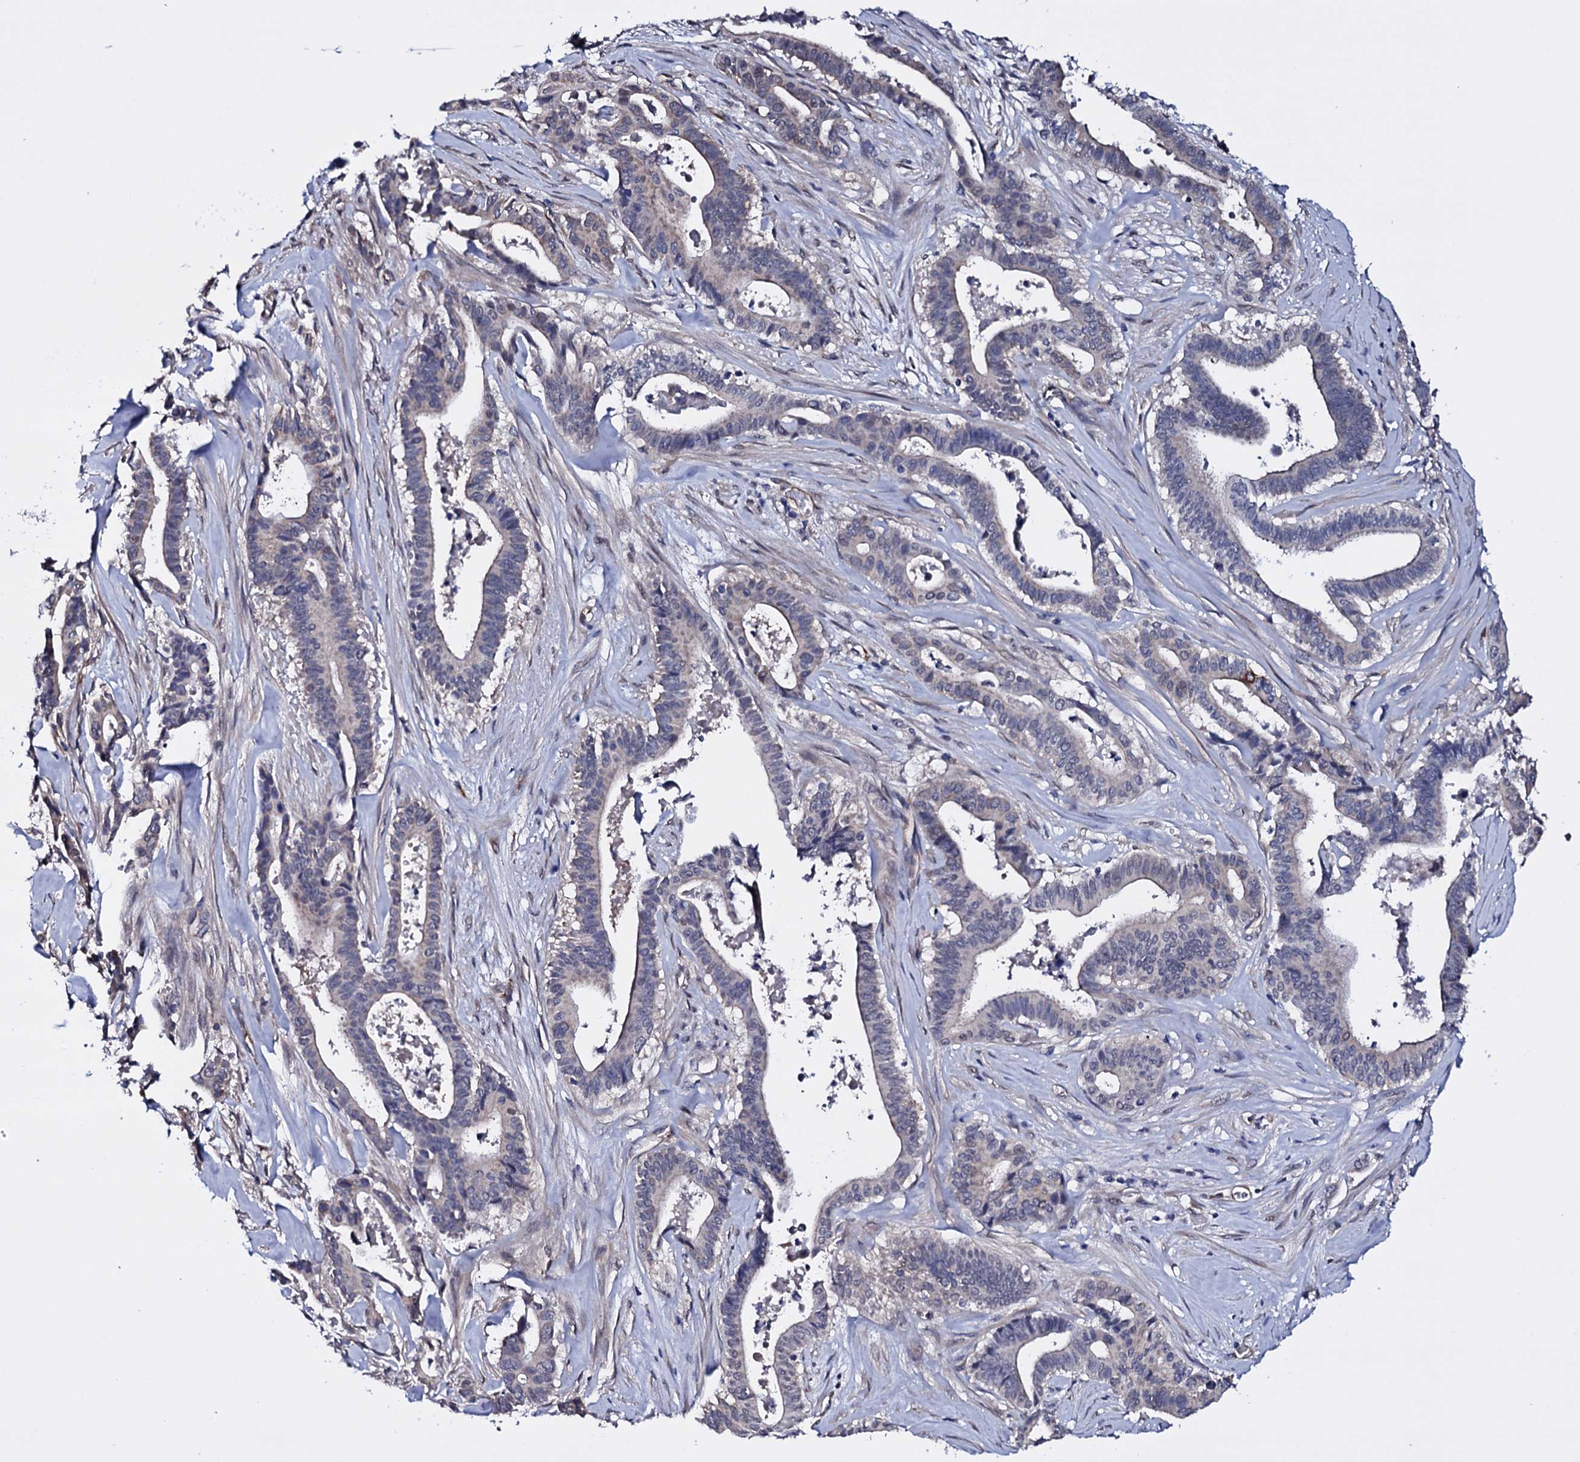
{"staining": {"intensity": "negative", "quantity": "none", "location": "none"}, "tissue": "pancreatic cancer", "cell_type": "Tumor cells", "image_type": "cancer", "snomed": [{"axis": "morphology", "description": "Adenocarcinoma, NOS"}, {"axis": "topography", "description": "Pancreas"}], "caption": "Protein analysis of adenocarcinoma (pancreatic) shows no significant expression in tumor cells.", "gene": "GAREM1", "patient": {"sex": "female", "age": 77}}